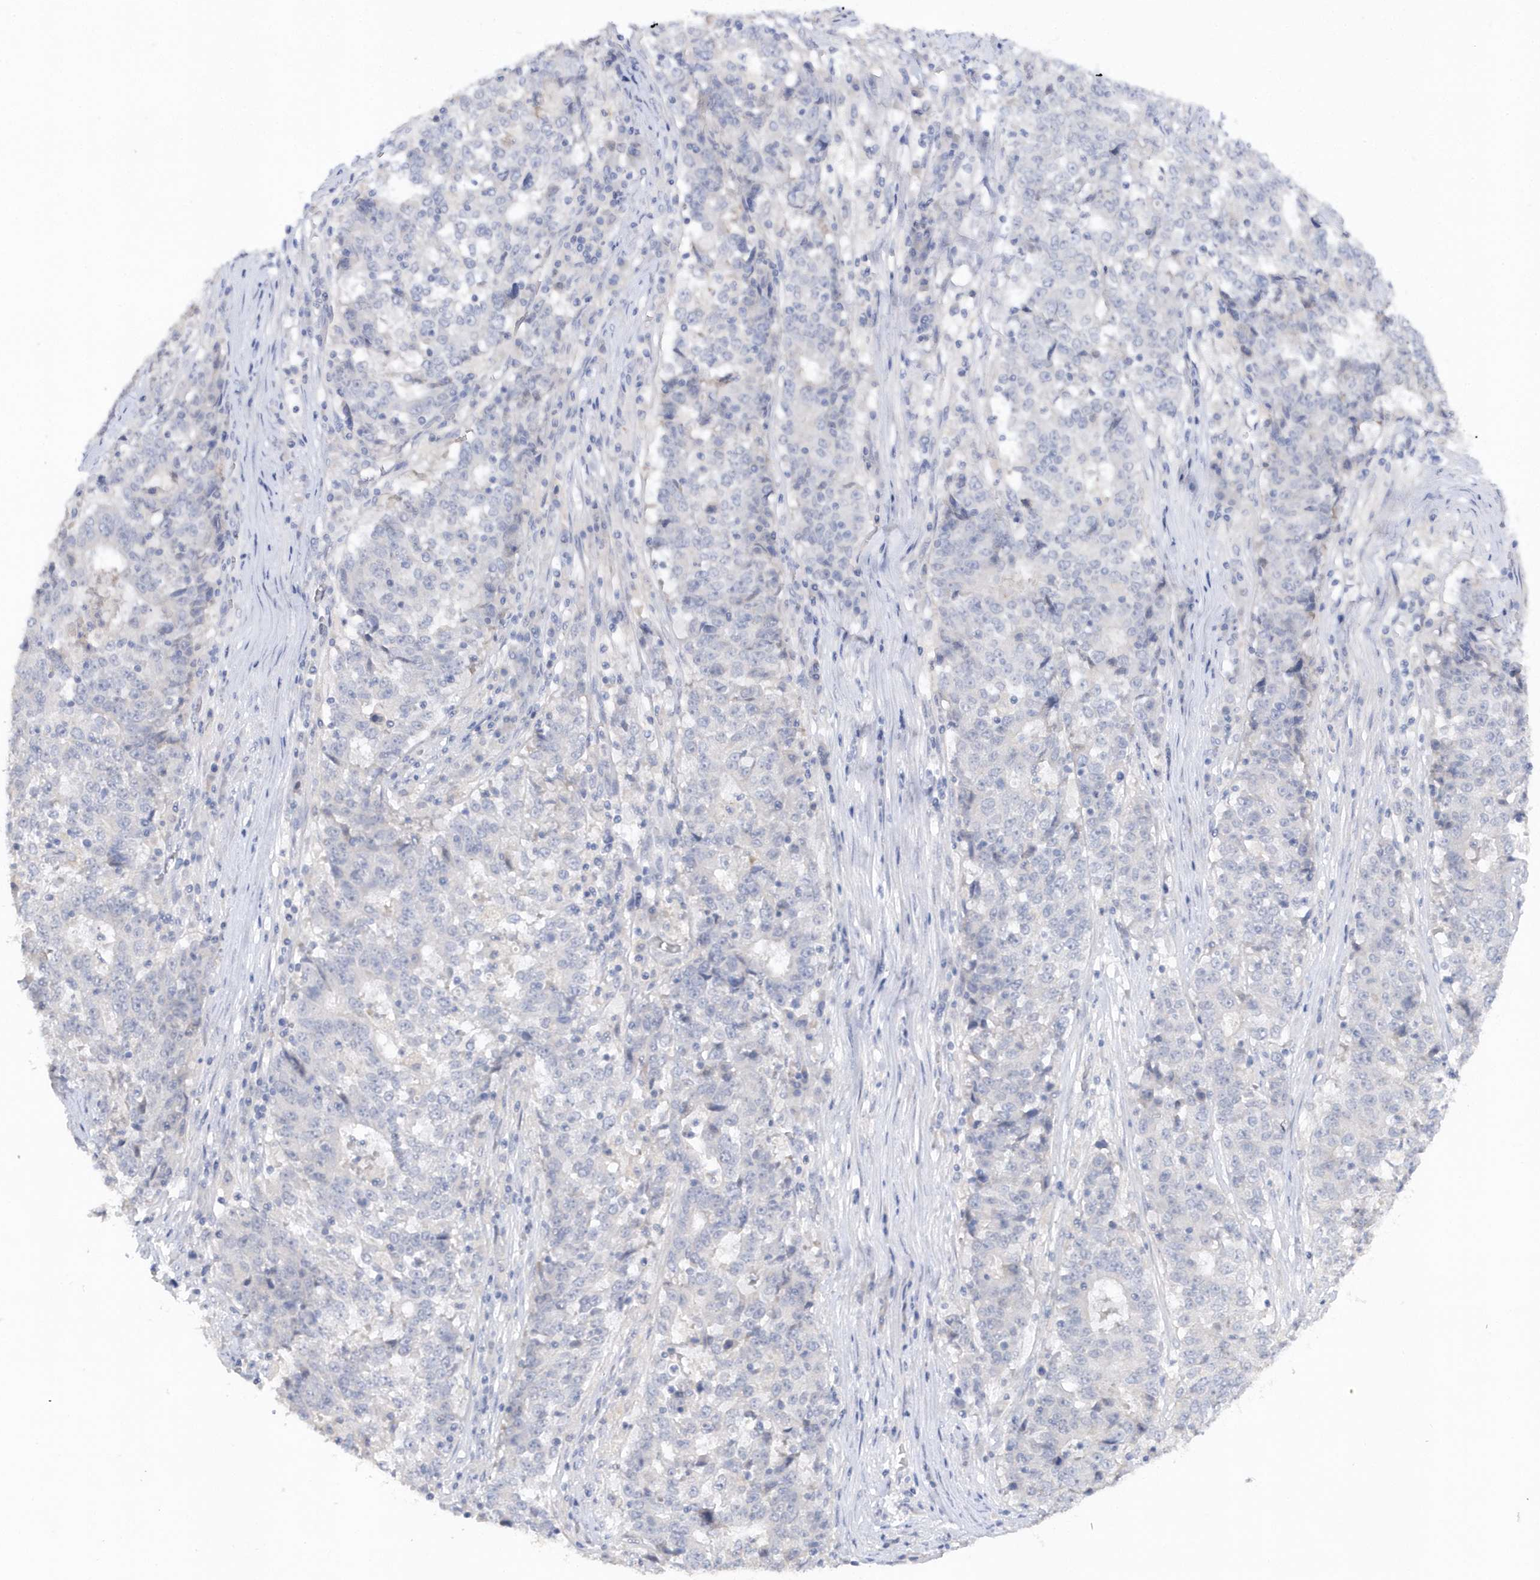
{"staining": {"intensity": "negative", "quantity": "none", "location": "none"}, "tissue": "stomach cancer", "cell_type": "Tumor cells", "image_type": "cancer", "snomed": [{"axis": "morphology", "description": "Adenocarcinoma, NOS"}, {"axis": "topography", "description": "Stomach"}], "caption": "Adenocarcinoma (stomach) was stained to show a protein in brown. There is no significant expression in tumor cells.", "gene": "RPE", "patient": {"sex": "male", "age": 59}}